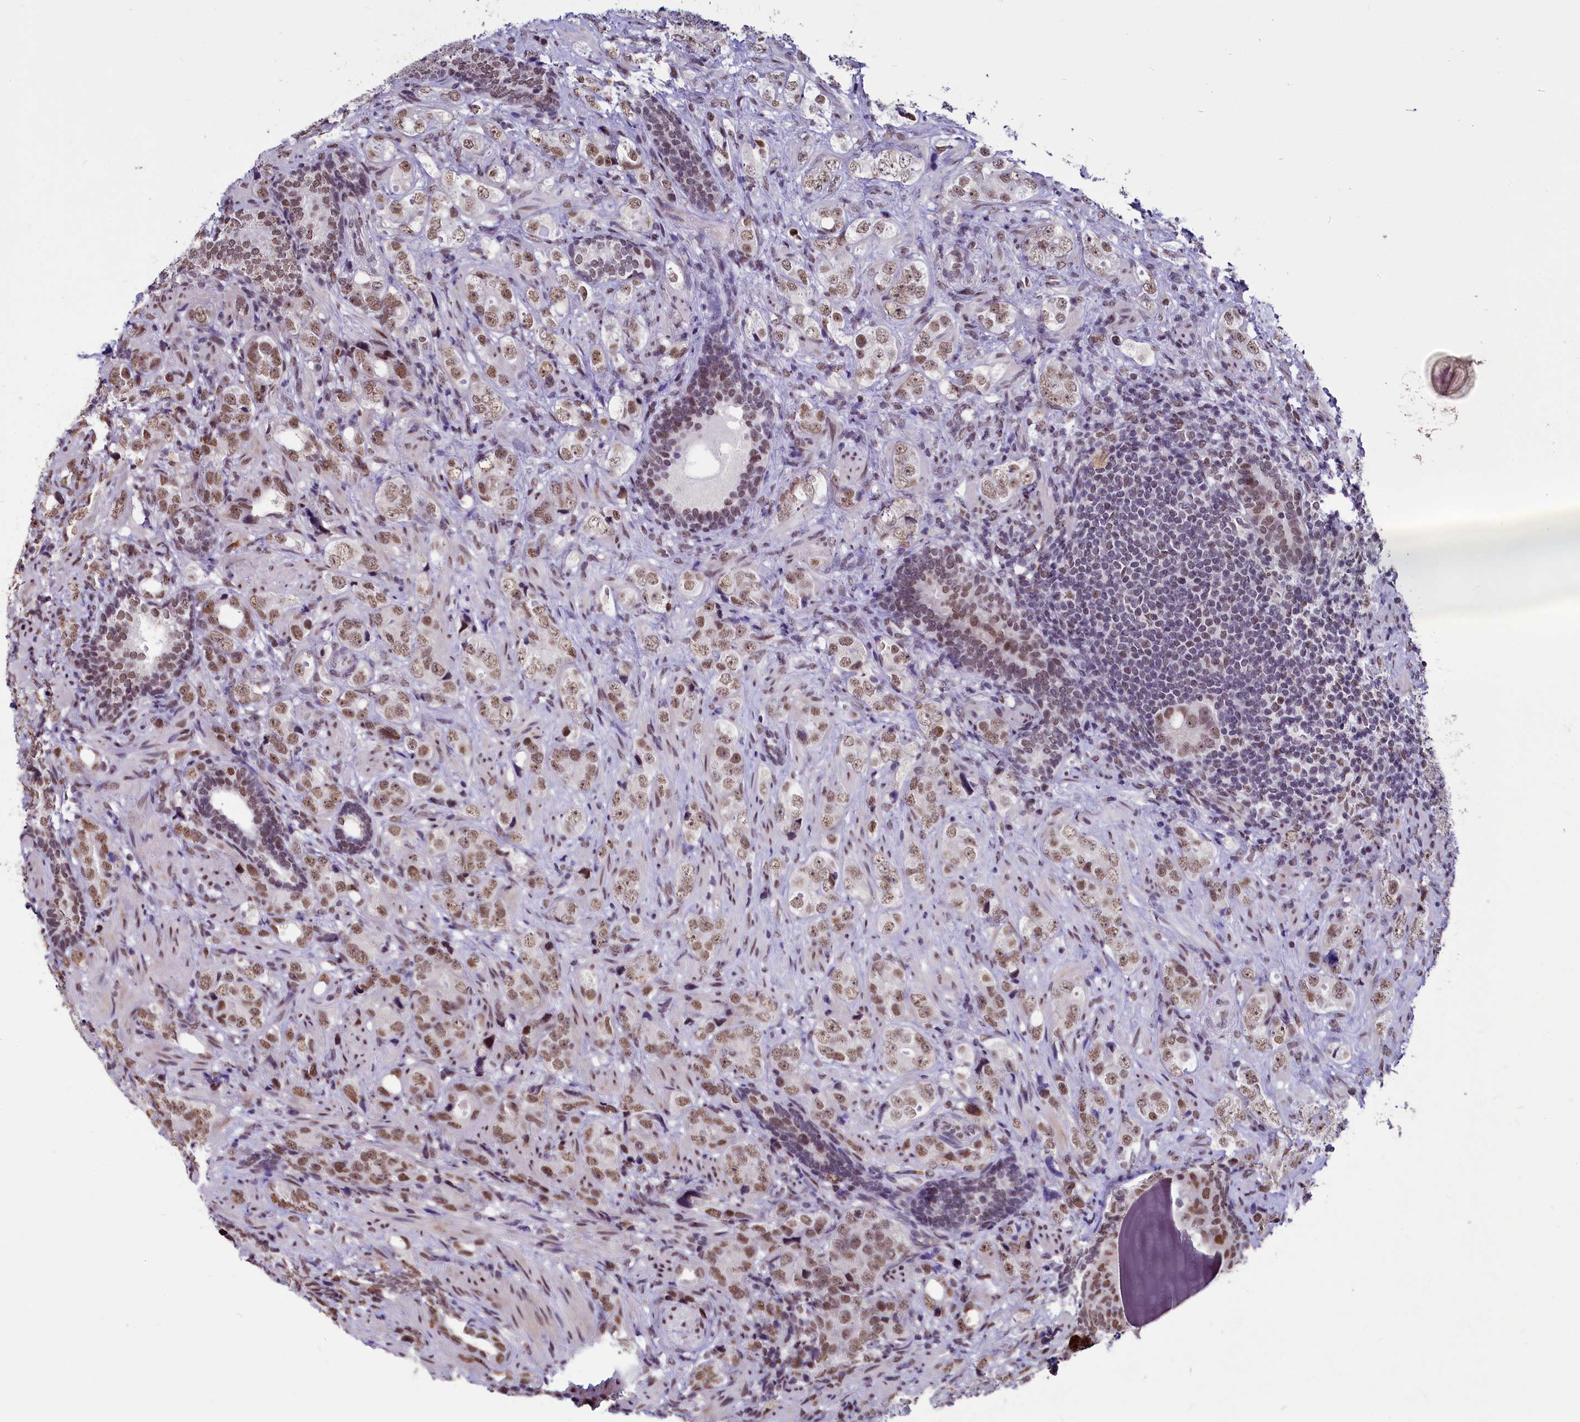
{"staining": {"intensity": "moderate", "quantity": ">75%", "location": "nuclear"}, "tissue": "prostate cancer", "cell_type": "Tumor cells", "image_type": "cancer", "snomed": [{"axis": "morphology", "description": "Adenocarcinoma, High grade"}, {"axis": "topography", "description": "Prostate"}], "caption": "Immunohistochemical staining of high-grade adenocarcinoma (prostate) demonstrates medium levels of moderate nuclear protein expression in about >75% of tumor cells.", "gene": "PARPBP", "patient": {"sex": "male", "age": 63}}